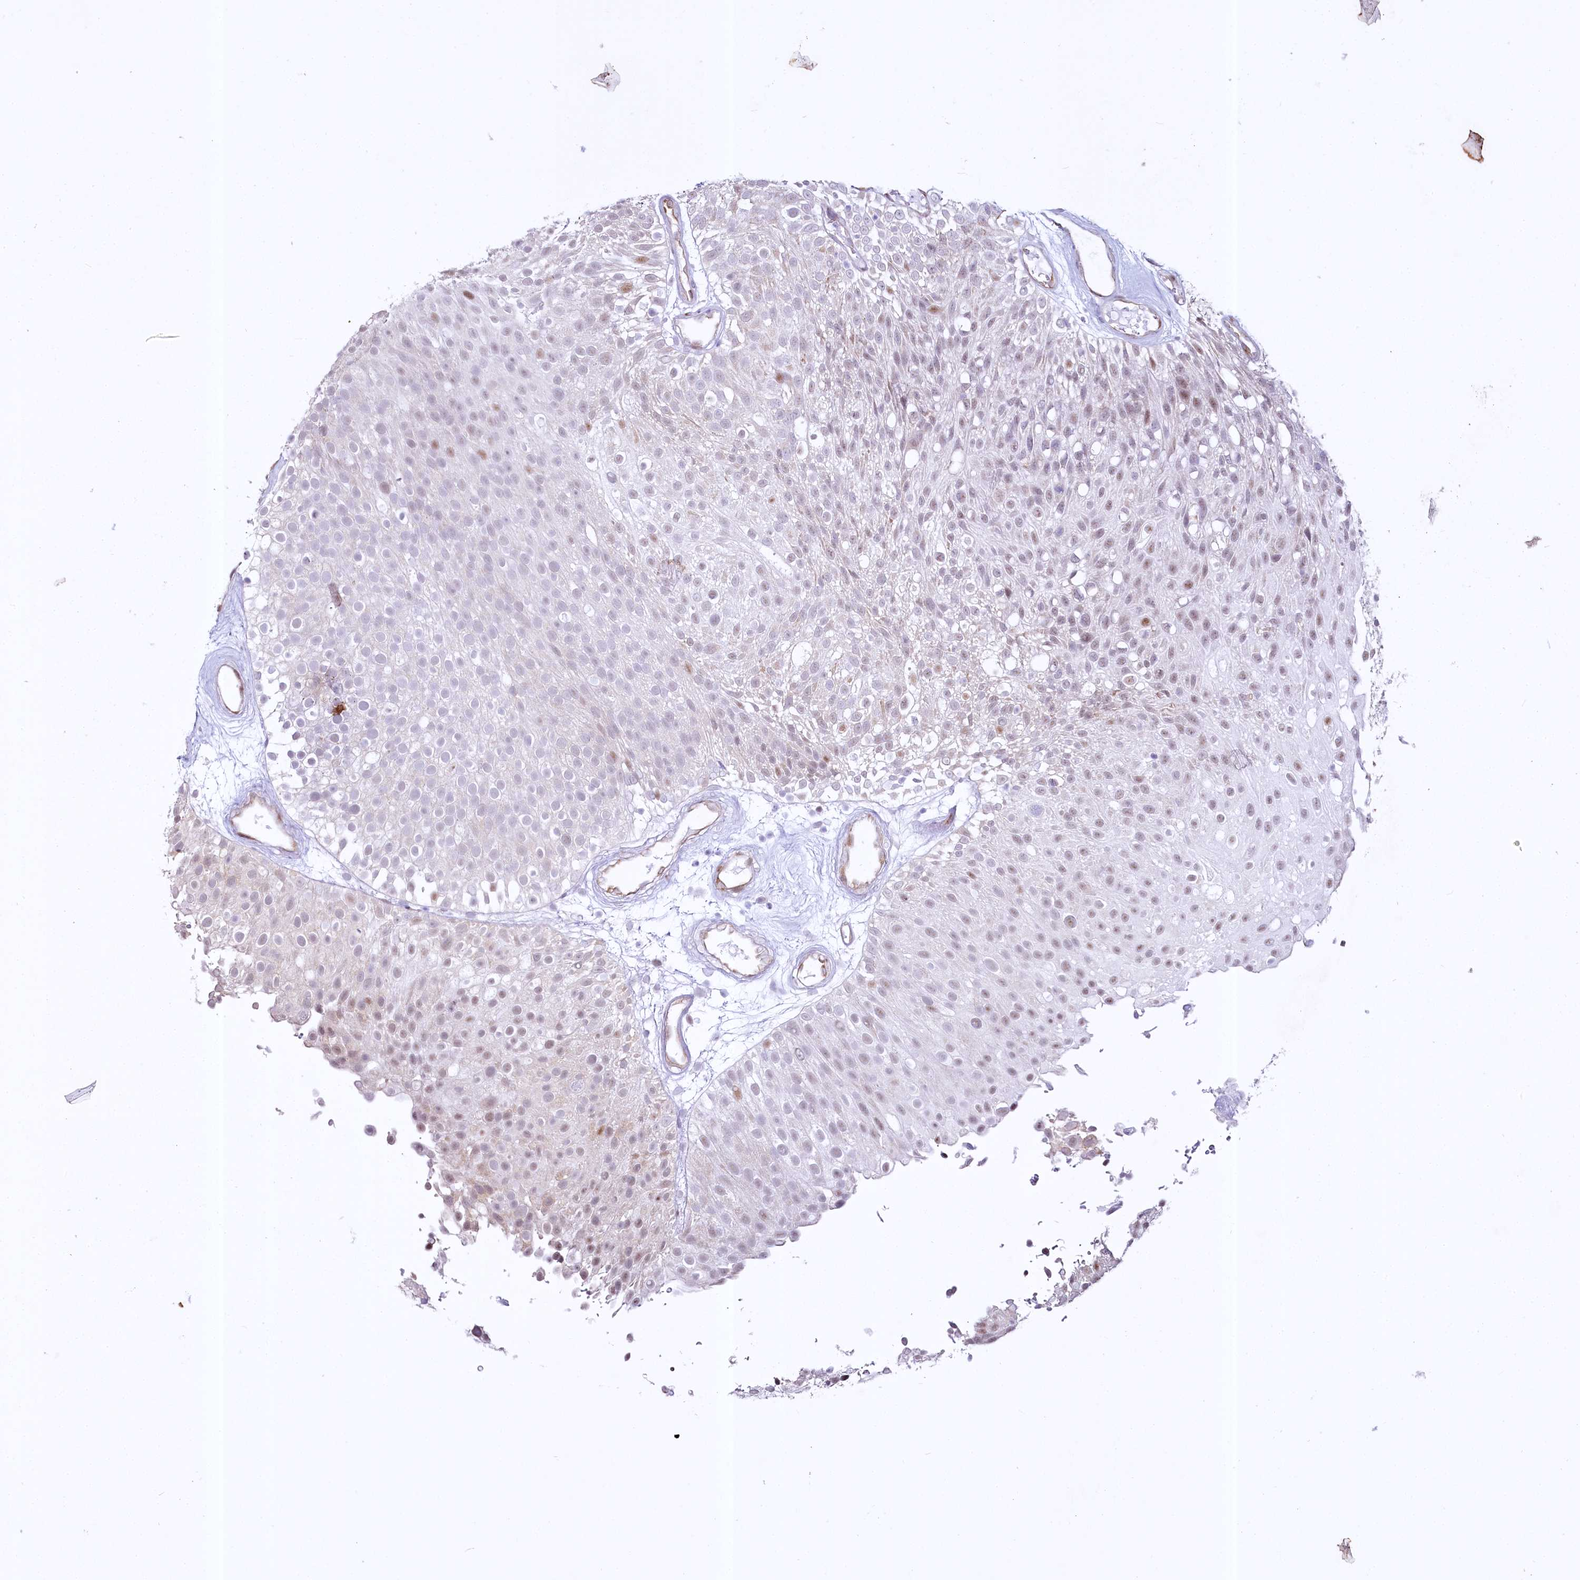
{"staining": {"intensity": "moderate", "quantity": "<25%", "location": "nuclear"}, "tissue": "urothelial cancer", "cell_type": "Tumor cells", "image_type": "cancer", "snomed": [{"axis": "morphology", "description": "Urothelial carcinoma, Low grade"}, {"axis": "topography", "description": "Urinary bladder"}], "caption": "Low-grade urothelial carcinoma was stained to show a protein in brown. There is low levels of moderate nuclear positivity in about <25% of tumor cells.", "gene": "YBX3", "patient": {"sex": "male", "age": 78}}